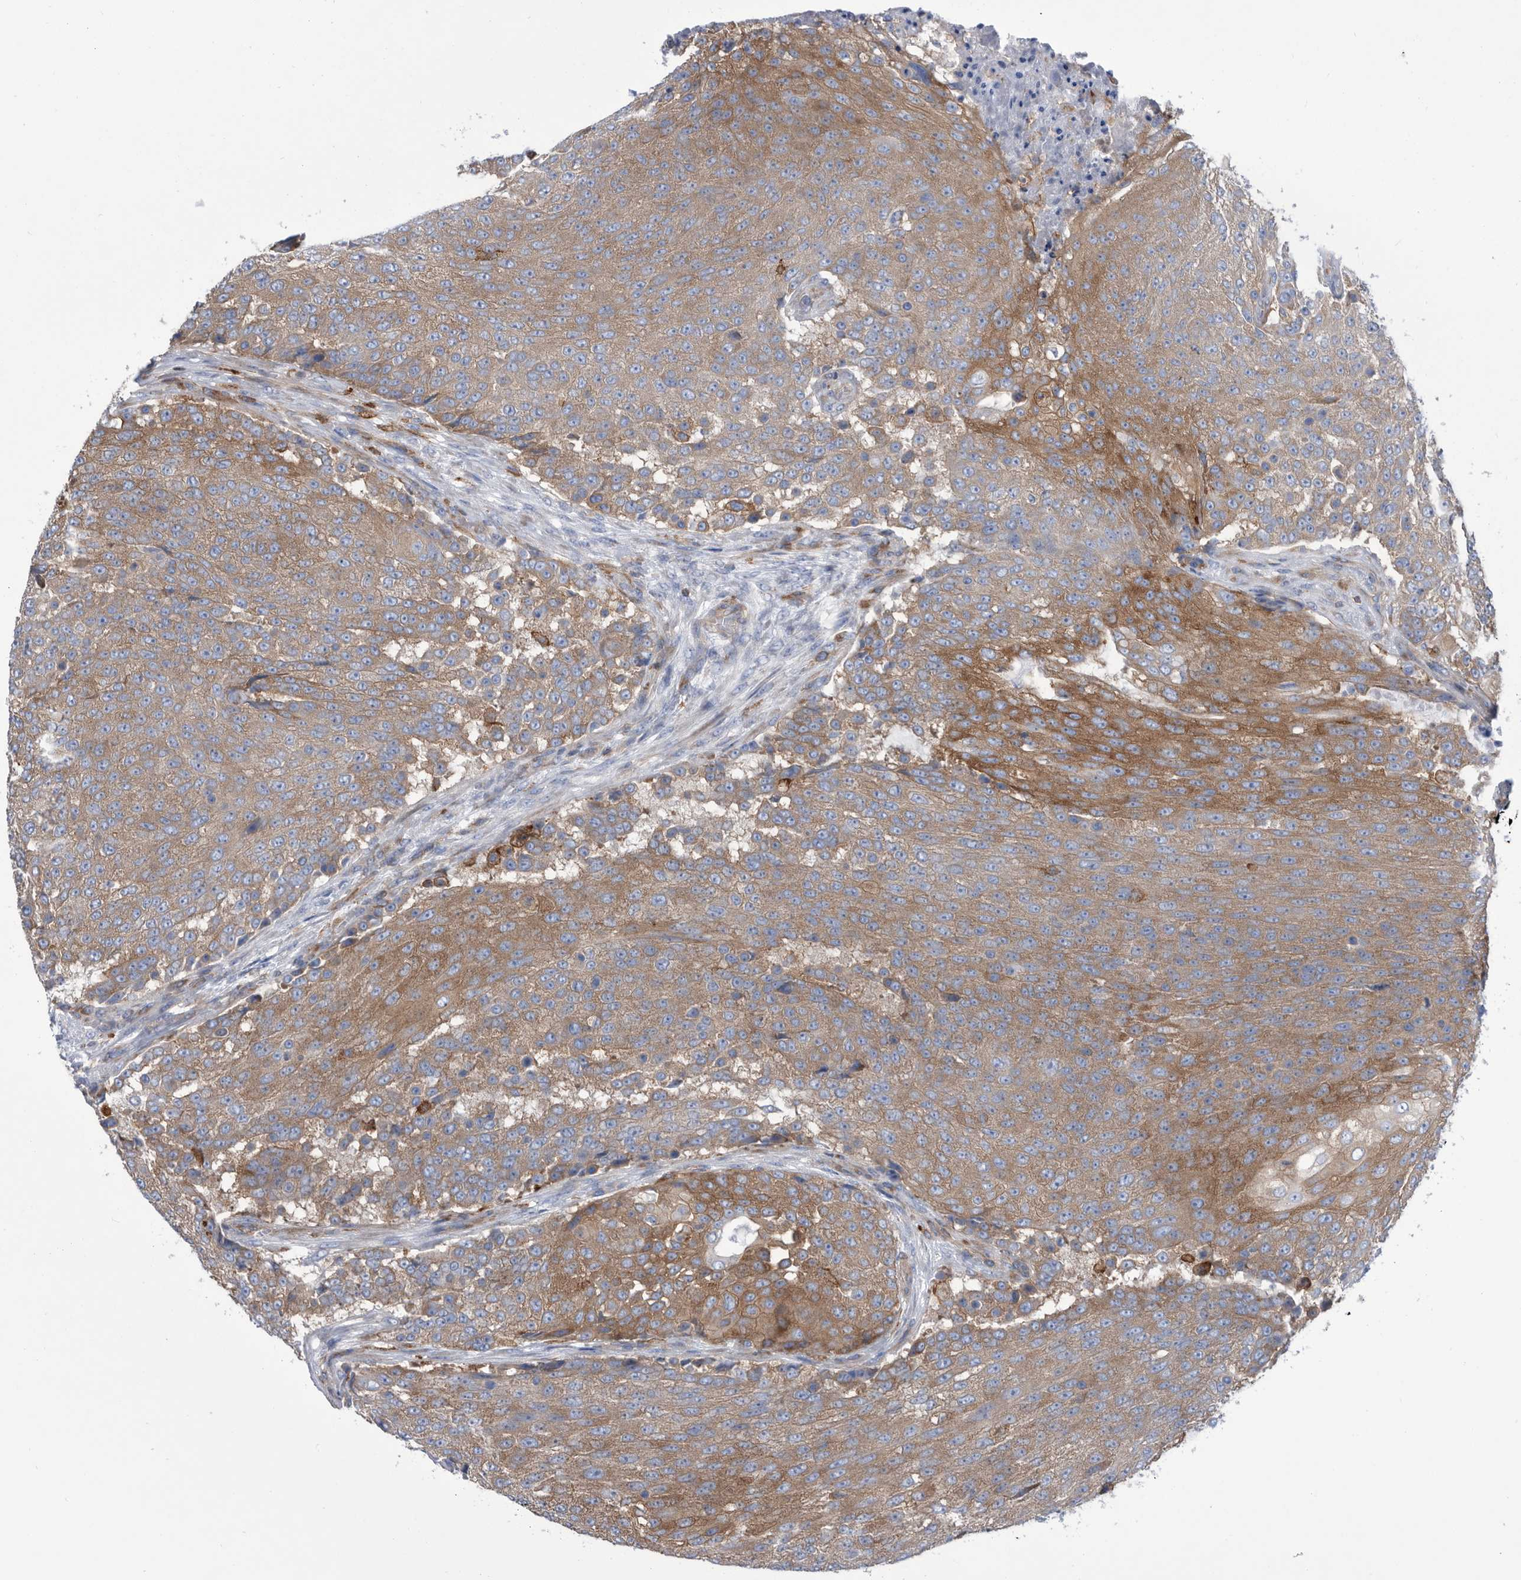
{"staining": {"intensity": "moderate", "quantity": ">75%", "location": "cytoplasmic/membranous"}, "tissue": "urothelial cancer", "cell_type": "Tumor cells", "image_type": "cancer", "snomed": [{"axis": "morphology", "description": "Urothelial carcinoma, High grade"}, {"axis": "topography", "description": "Urinary bladder"}], "caption": "DAB (3,3'-diaminobenzidine) immunohistochemical staining of urothelial carcinoma (high-grade) exhibits moderate cytoplasmic/membranous protein expression in about >75% of tumor cells.", "gene": "SMG7", "patient": {"sex": "female", "age": 63}}